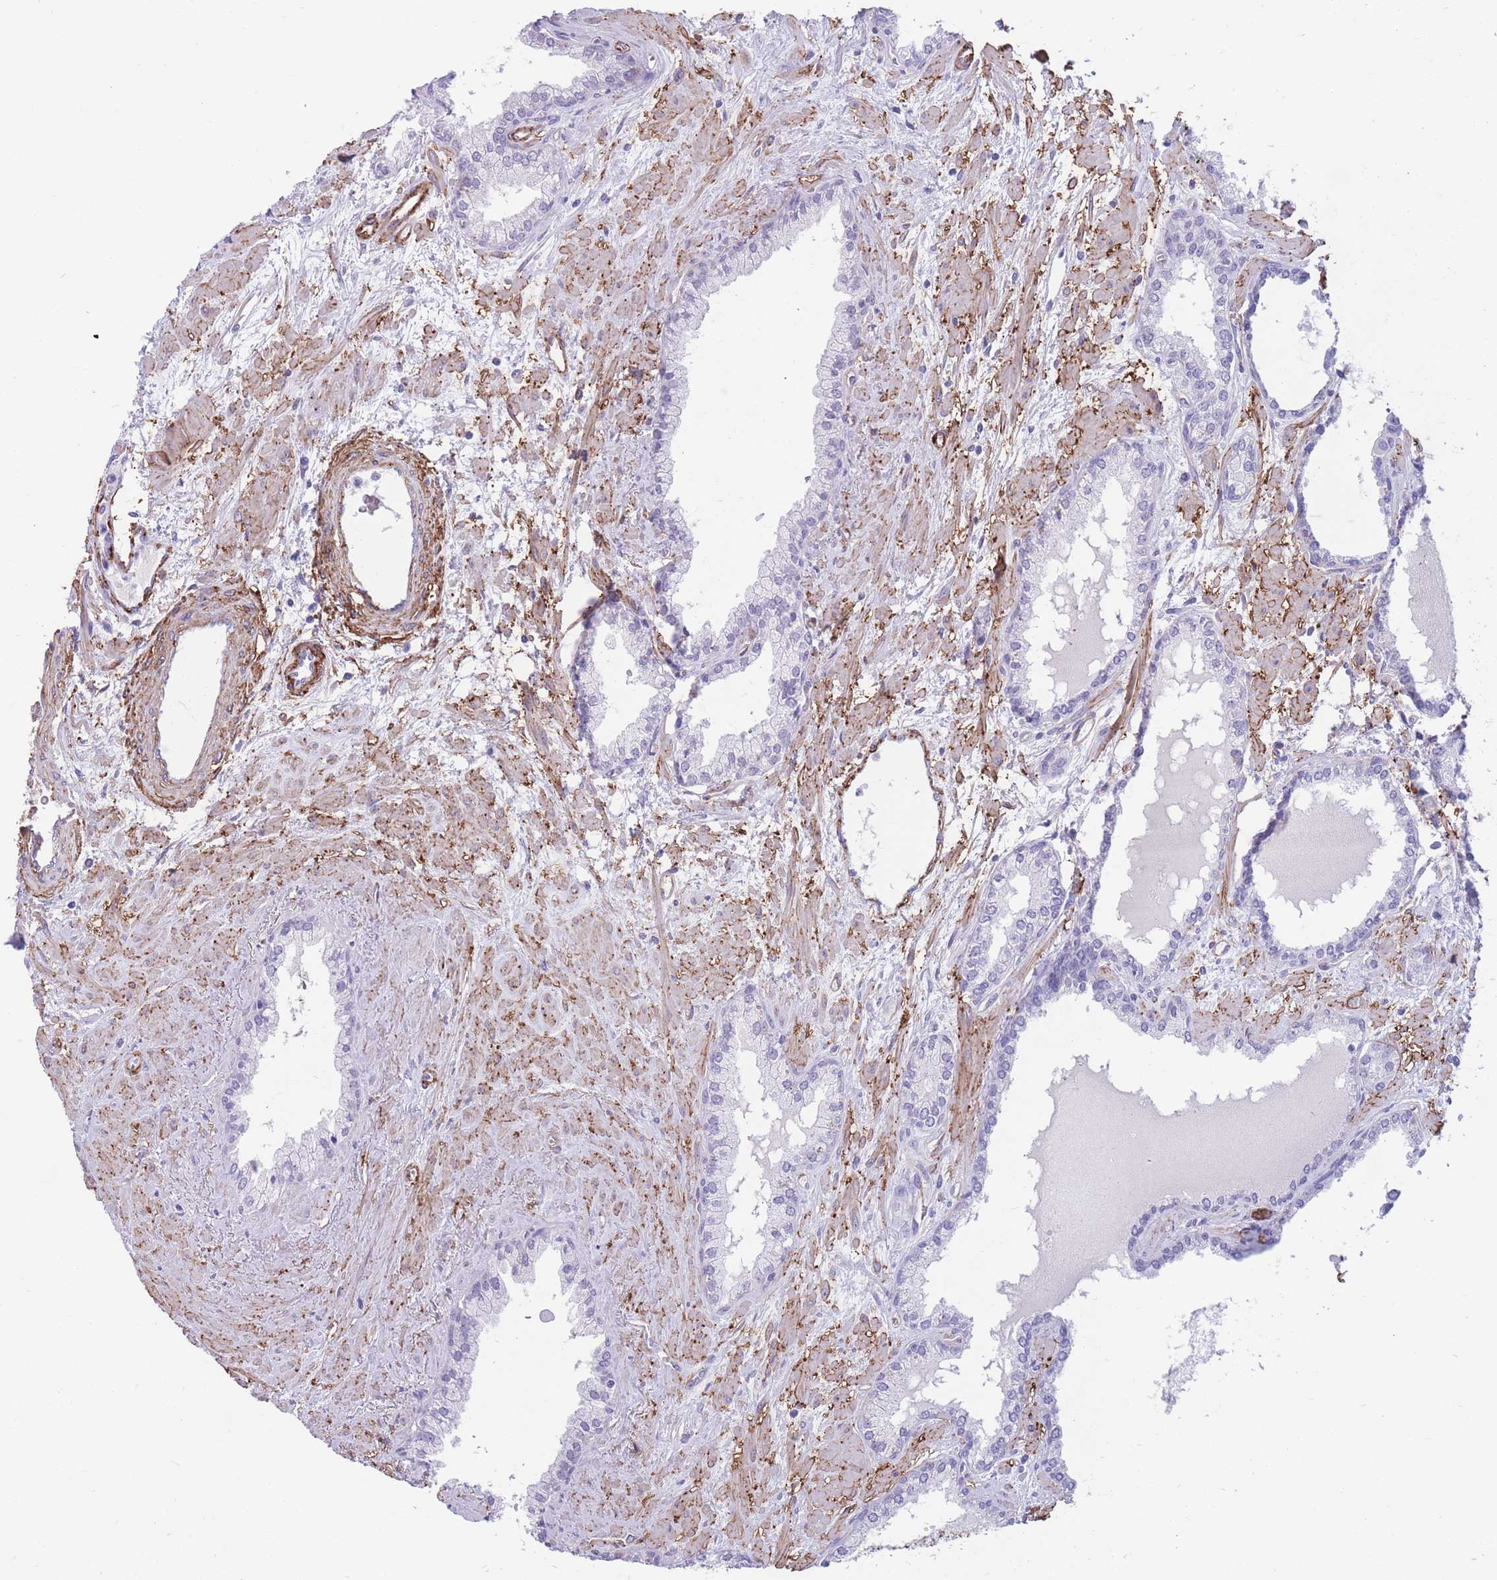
{"staining": {"intensity": "negative", "quantity": "none", "location": "none"}, "tissue": "prostate cancer", "cell_type": "Tumor cells", "image_type": "cancer", "snomed": [{"axis": "morphology", "description": "Adenocarcinoma, High grade"}, {"axis": "topography", "description": "Prostate"}], "caption": "This photomicrograph is of prostate high-grade adenocarcinoma stained with immunohistochemistry to label a protein in brown with the nuclei are counter-stained blue. There is no positivity in tumor cells.", "gene": "DPYD", "patient": {"sex": "male", "age": 71}}